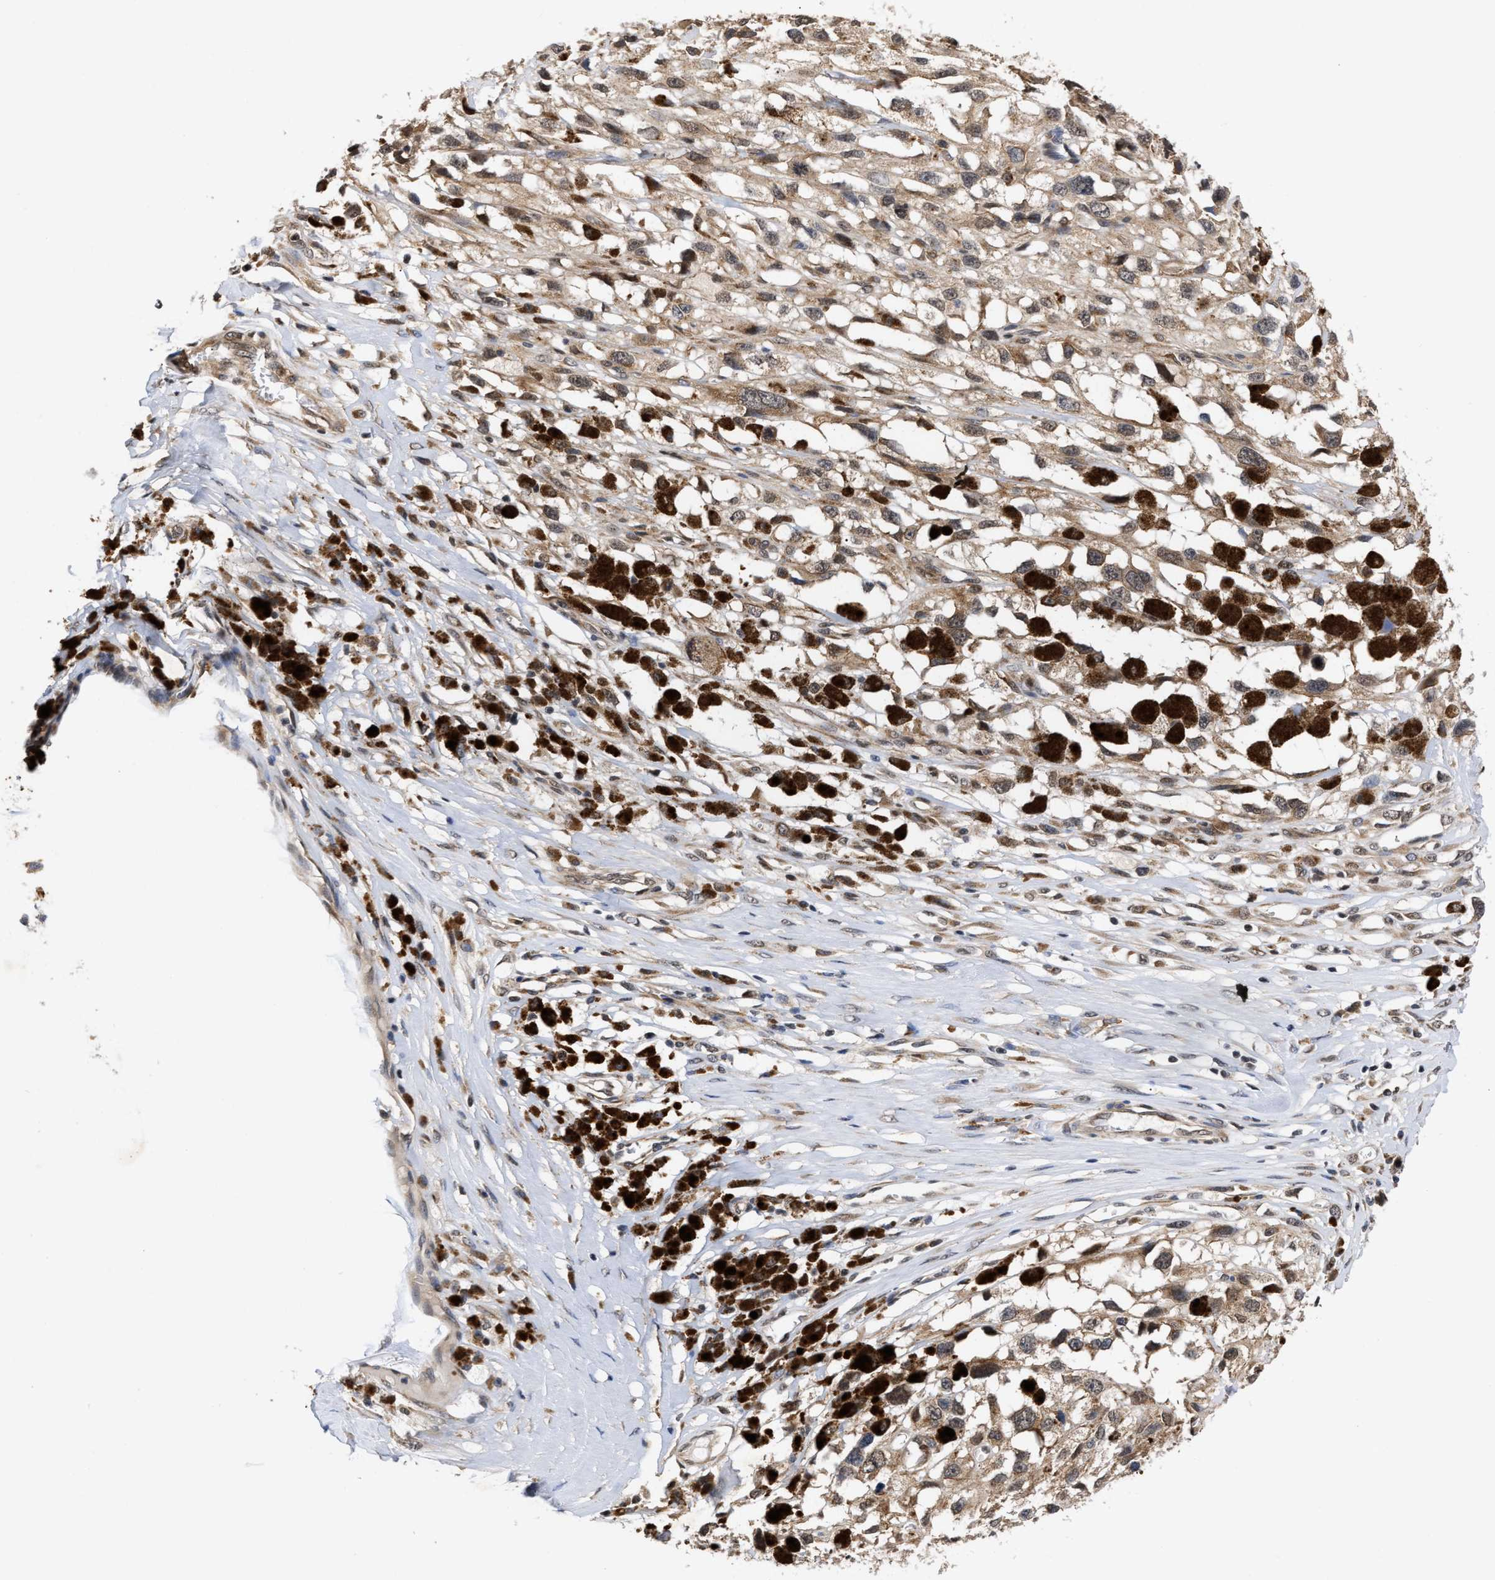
{"staining": {"intensity": "moderate", "quantity": ">75%", "location": "cytoplasmic/membranous"}, "tissue": "melanoma", "cell_type": "Tumor cells", "image_type": "cancer", "snomed": [{"axis": "morphology", "description": "Malignant melanoma, Metastatic site"}, {"axis": "topography", "description": "Lymph node"}], "caption": "This micrograph demonstrates malignant melanoma (metastatic site) stained with immunohistochemistry (IHC) to label a protein in brown. The cytoplasmic/membranous of tumor cells show moderate positivity for the protein. Nuclei are counter-stained blue.", "gene": "CLIP2", "patient": {"sex": "male", "age": 59}}